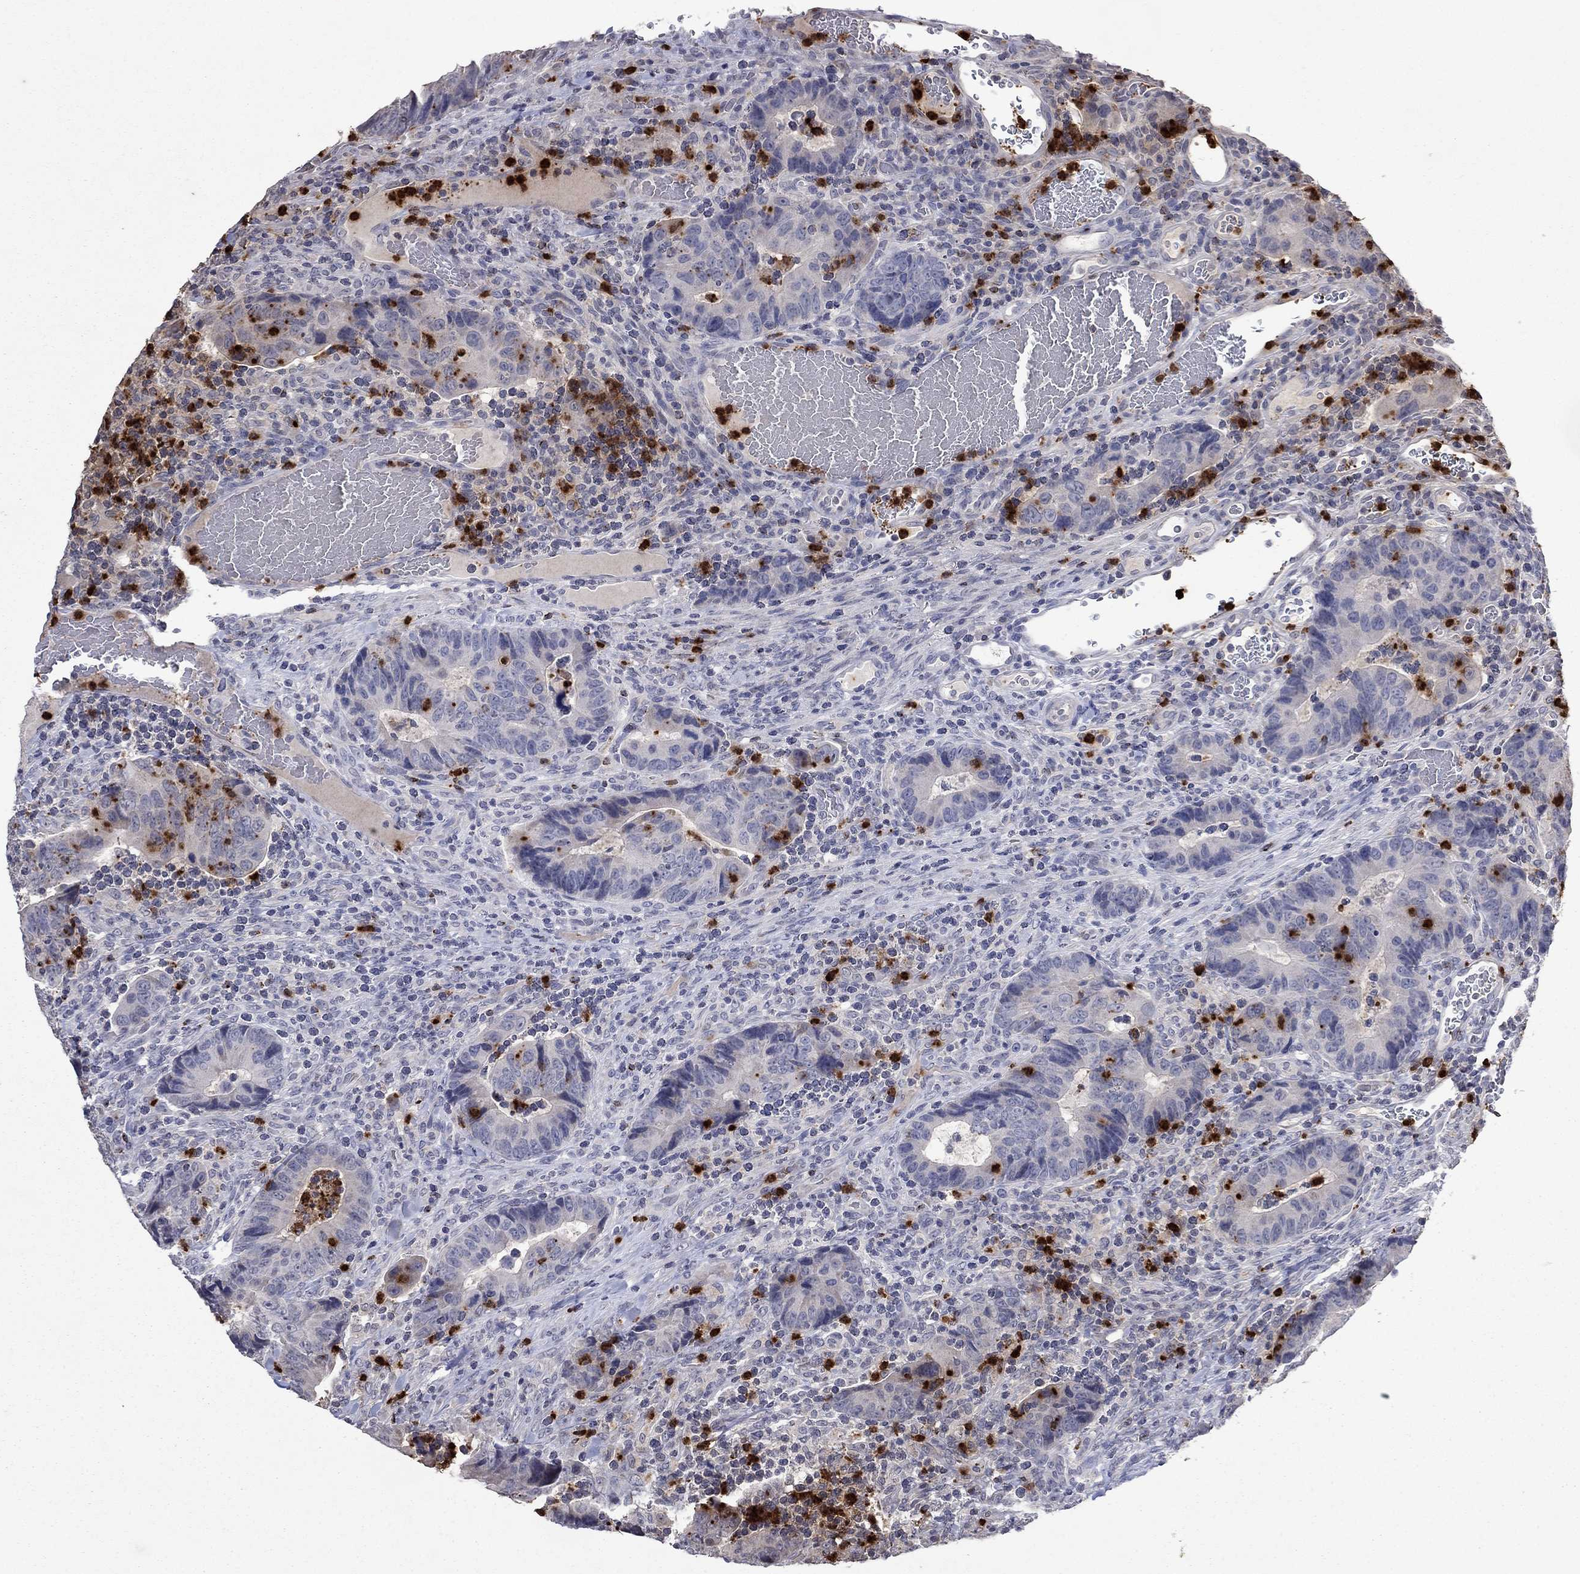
{"staining": {"intensity": "negative", "quantity": "none", "location": "none"}, "tissue": "colorectal cancer", "cell_type": "Tumor cells", "image_type": "cancer", "snomed": [{"axis": "morphology", "description": "Adenocarcinoma, NOS"}, {"axis": "topography", "description": "Colon"}], "caption": "Protein analysis of colorectal cancer displays no significant staining in tumor cells.", "gene": "CCL5", "patient": {"sex": "female", "age": 56}}